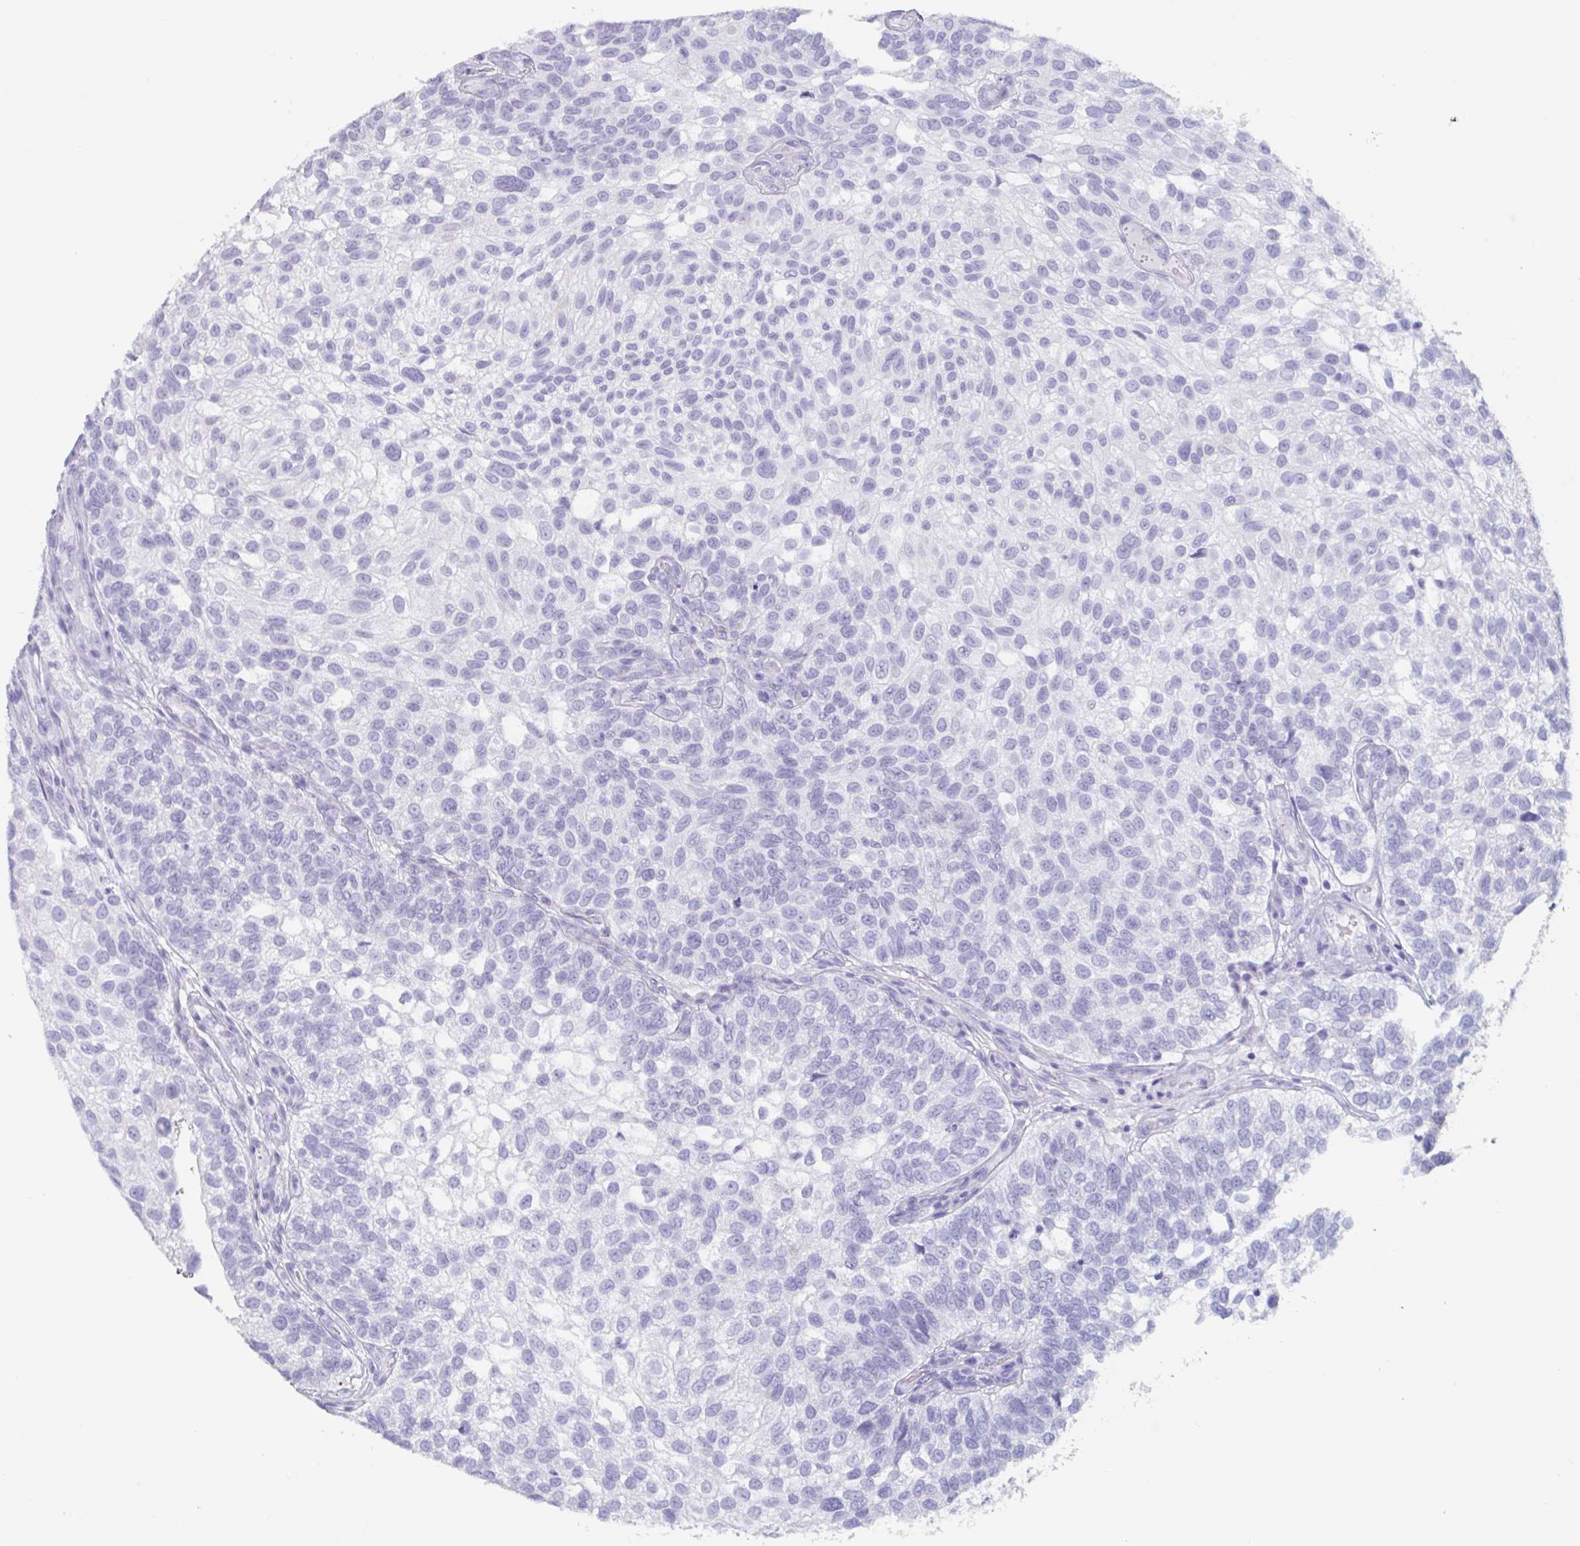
{"staining": {"intensity": "negative", "quantity": "none", "location": "none"}, "tissue": "urothelial cancer", "cell_type": "Tumor cells", "image_type": "cancer", "snomed": [{"axis": "morphology", "description": "Urothelial carcinoma, NOS"}, {"axis": "topography", "description": "Urinary bladder"}], "caption": "Photomicrograph shows no significant protein staining in tumor cells of transitional cell carcinoma.", "gene": "EMC4", "patient": {"sex": "male", "age": 87}}